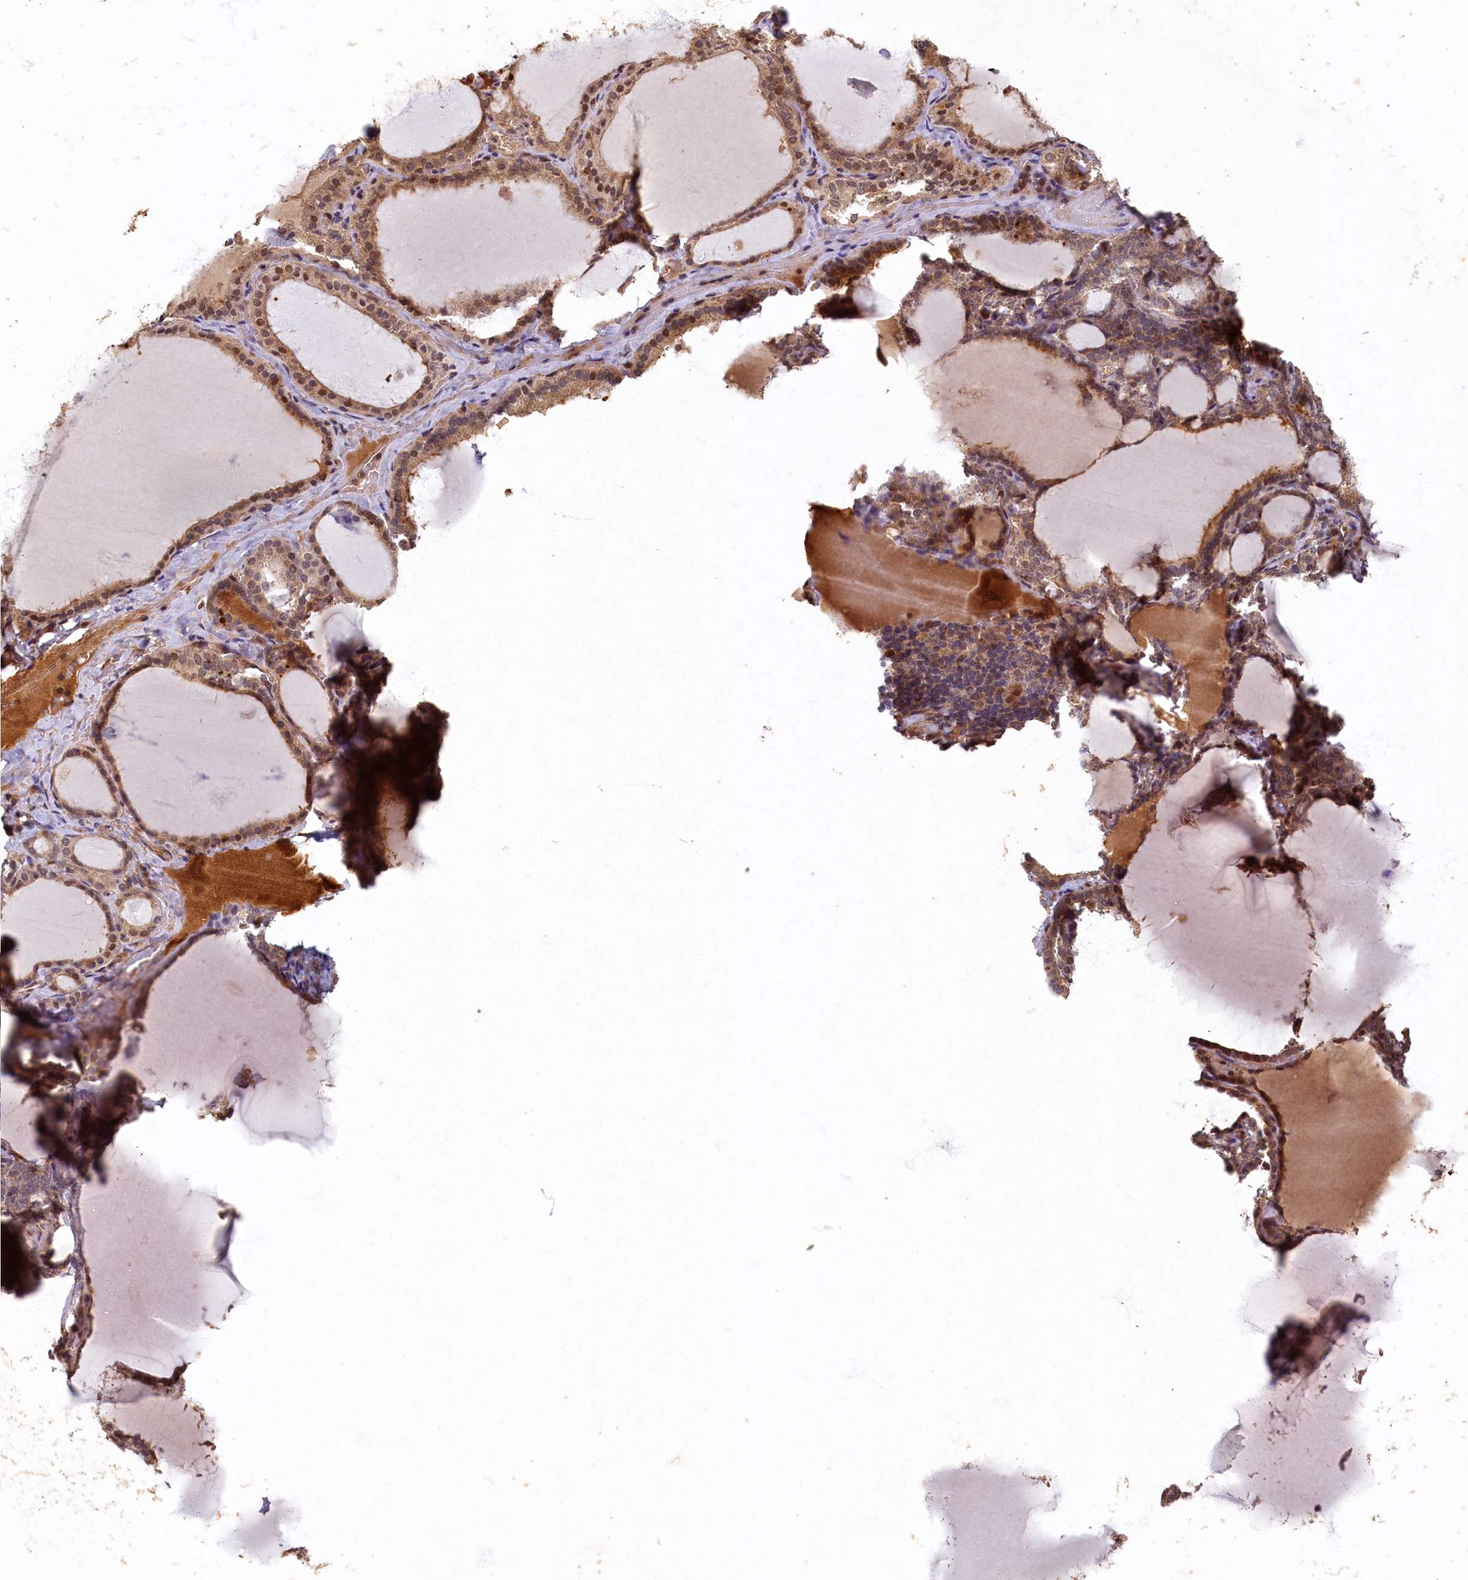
{"staining": {"intensity": "moderate", "quantity": ">75%", "location": "cytoplasmic/membranous,nuclear"}, "tissue": "thyroid gland", "cell_type": "Glandular cells", "image_type": "normal", "snomed": [{"axis": "morphology", "description": "Normal tissue, NOS"}, {"axis": "topography", "description": "Thyroid gland"}], "caption": "Thyroid gland stained with immunohistochemistry (IHC) displays moderate cytoplasmic/membranous,nuclear expression in approximately >75% of glandular cells. (Brightfield microscopy of DAB IHC at high magnification).", "gene": "LCMT2", "patient": {"sex": "female", "age": 39}}